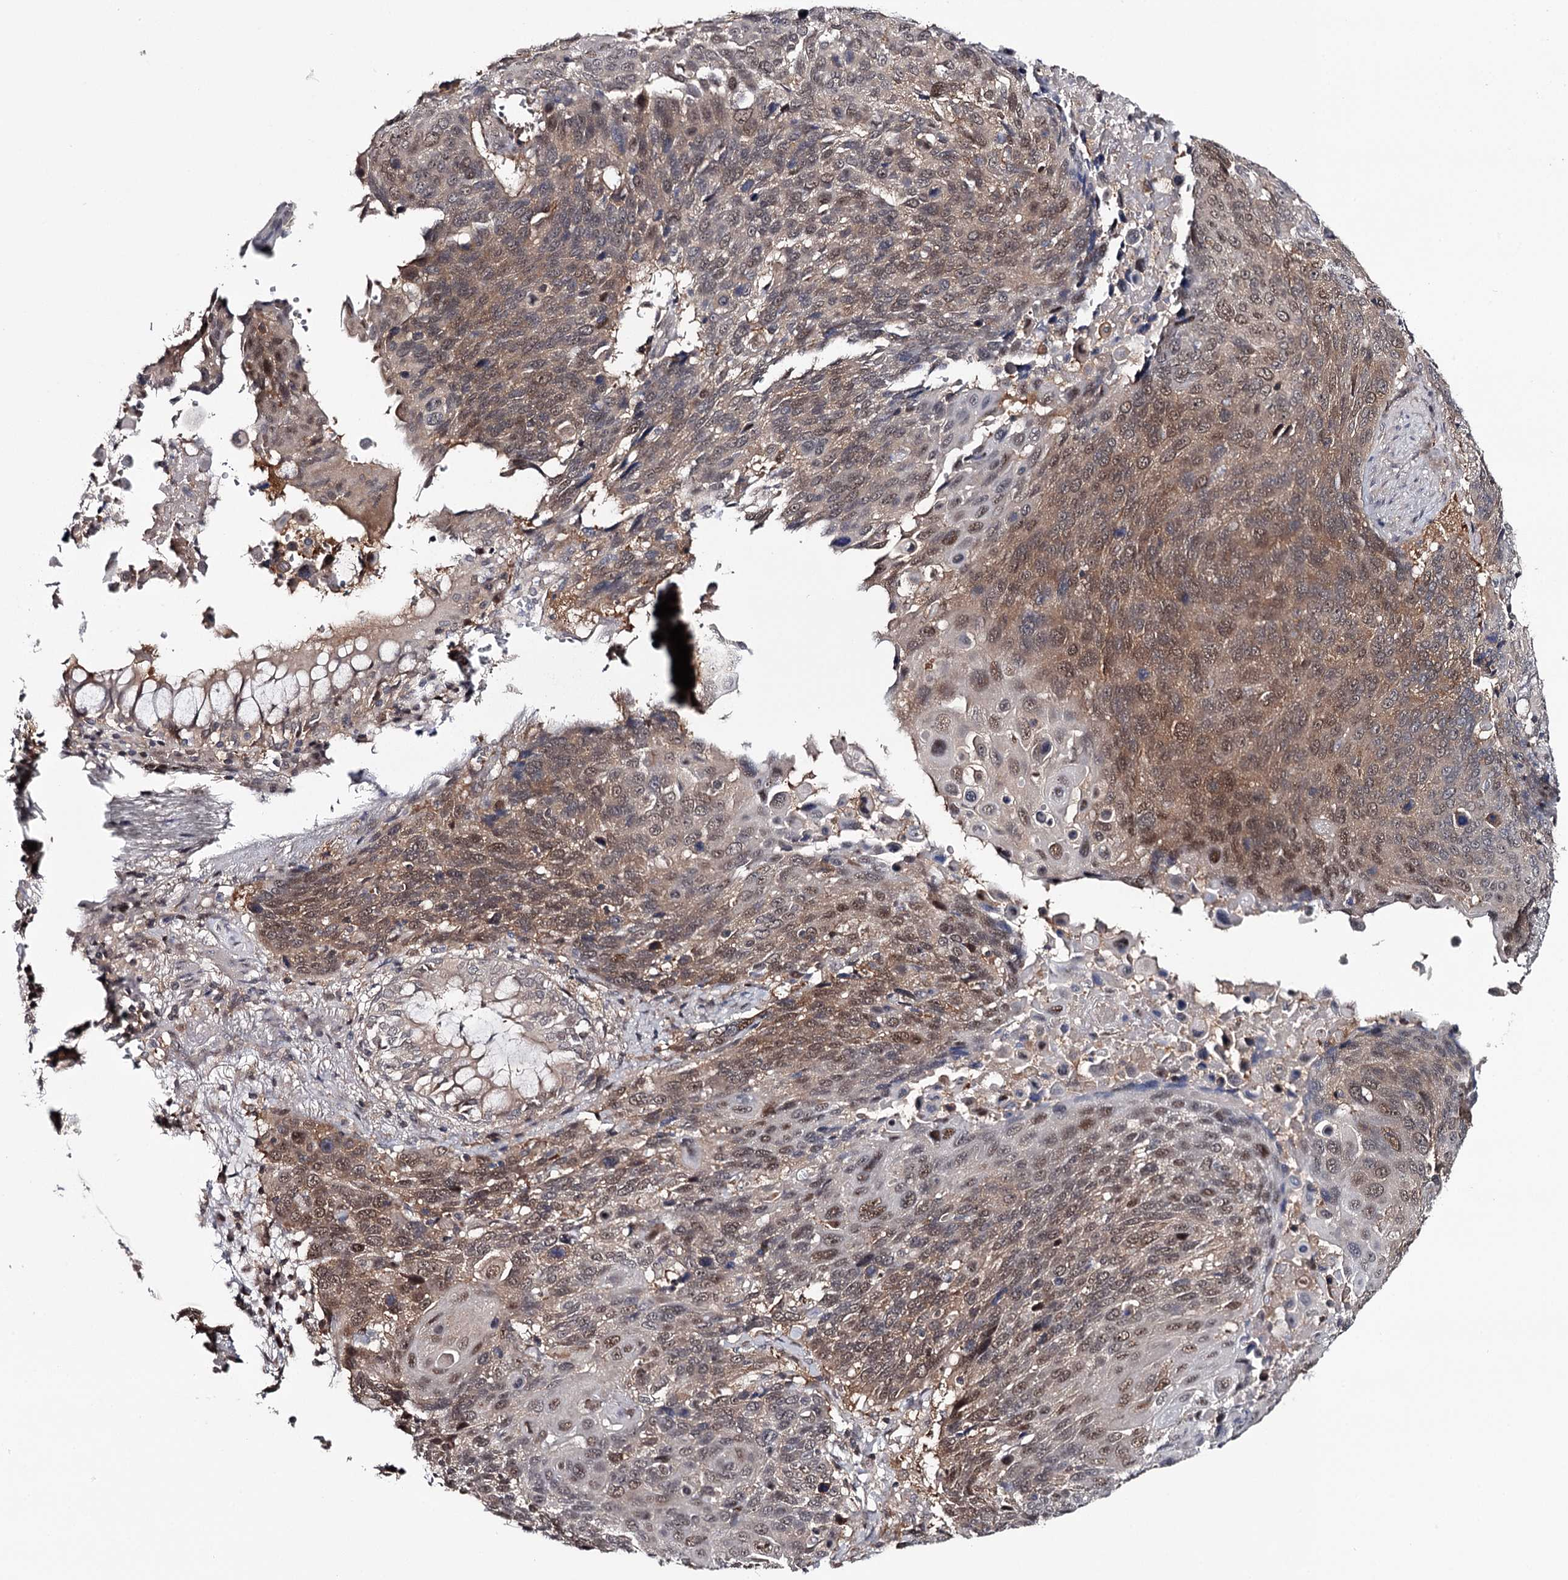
{"staining": {"intensity": "moderate", "quantity": ">75%", "location": "cytoplasmic/membranous,nuclear"}, "tissue": "lung cancer", "cell_type": "Tumor cells", "image_type": "cancer", "snomed": [{"axis": "morphology", "description": "Squamous cell carcinoma, NOS"}, {"axis": "topography", "description": "Lung"}], "caption": "Immunohistochemistry of human lung squamous cell carcinoma demonstrates medium levels of moderate cytoplasmic/membranous and nuclear positivity in approximately >75% of tumor cells.", "gene": "GTSF1", "patient": {"sex": "male", "age": 66}}